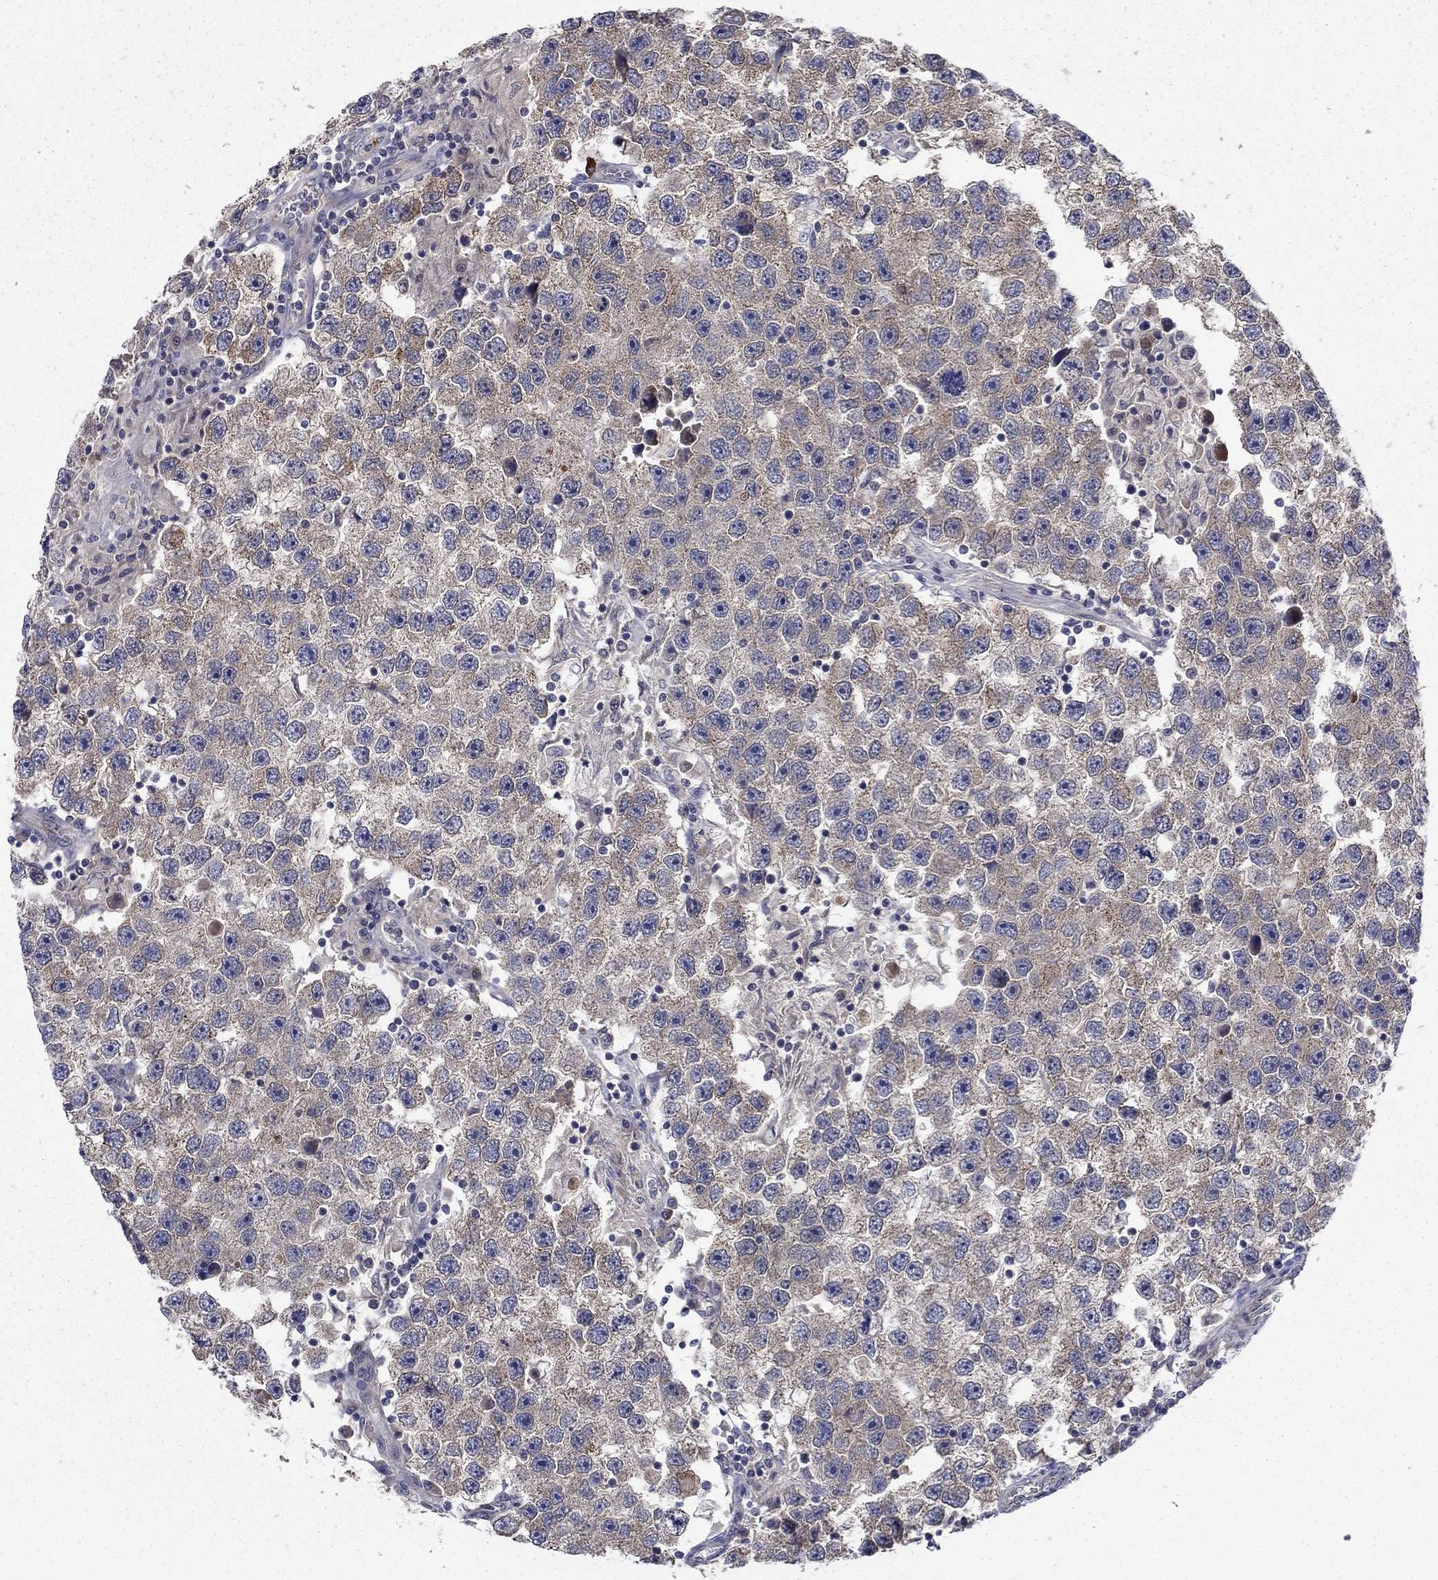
{"staining": {"intensity": "weak", "quantity": ">75%", "location": "cytoplasmic/membranous"}, "tissue": "testis cancer", "cell_type": "Tumor cells", "image_type": "cancer", "snomed": [{"axis": "morphology", "description": "Seminoma, NOS"}, {"axis": "topography", "description": "Testis"}], "caption": "Immunohistochemical staining of seminoma (testis) displays weak cytoplasmic/membranous protein expression in about >75% of tumor cells.", "gene": "LACTB2", "patient": {"sex": "male", "age": 26}}